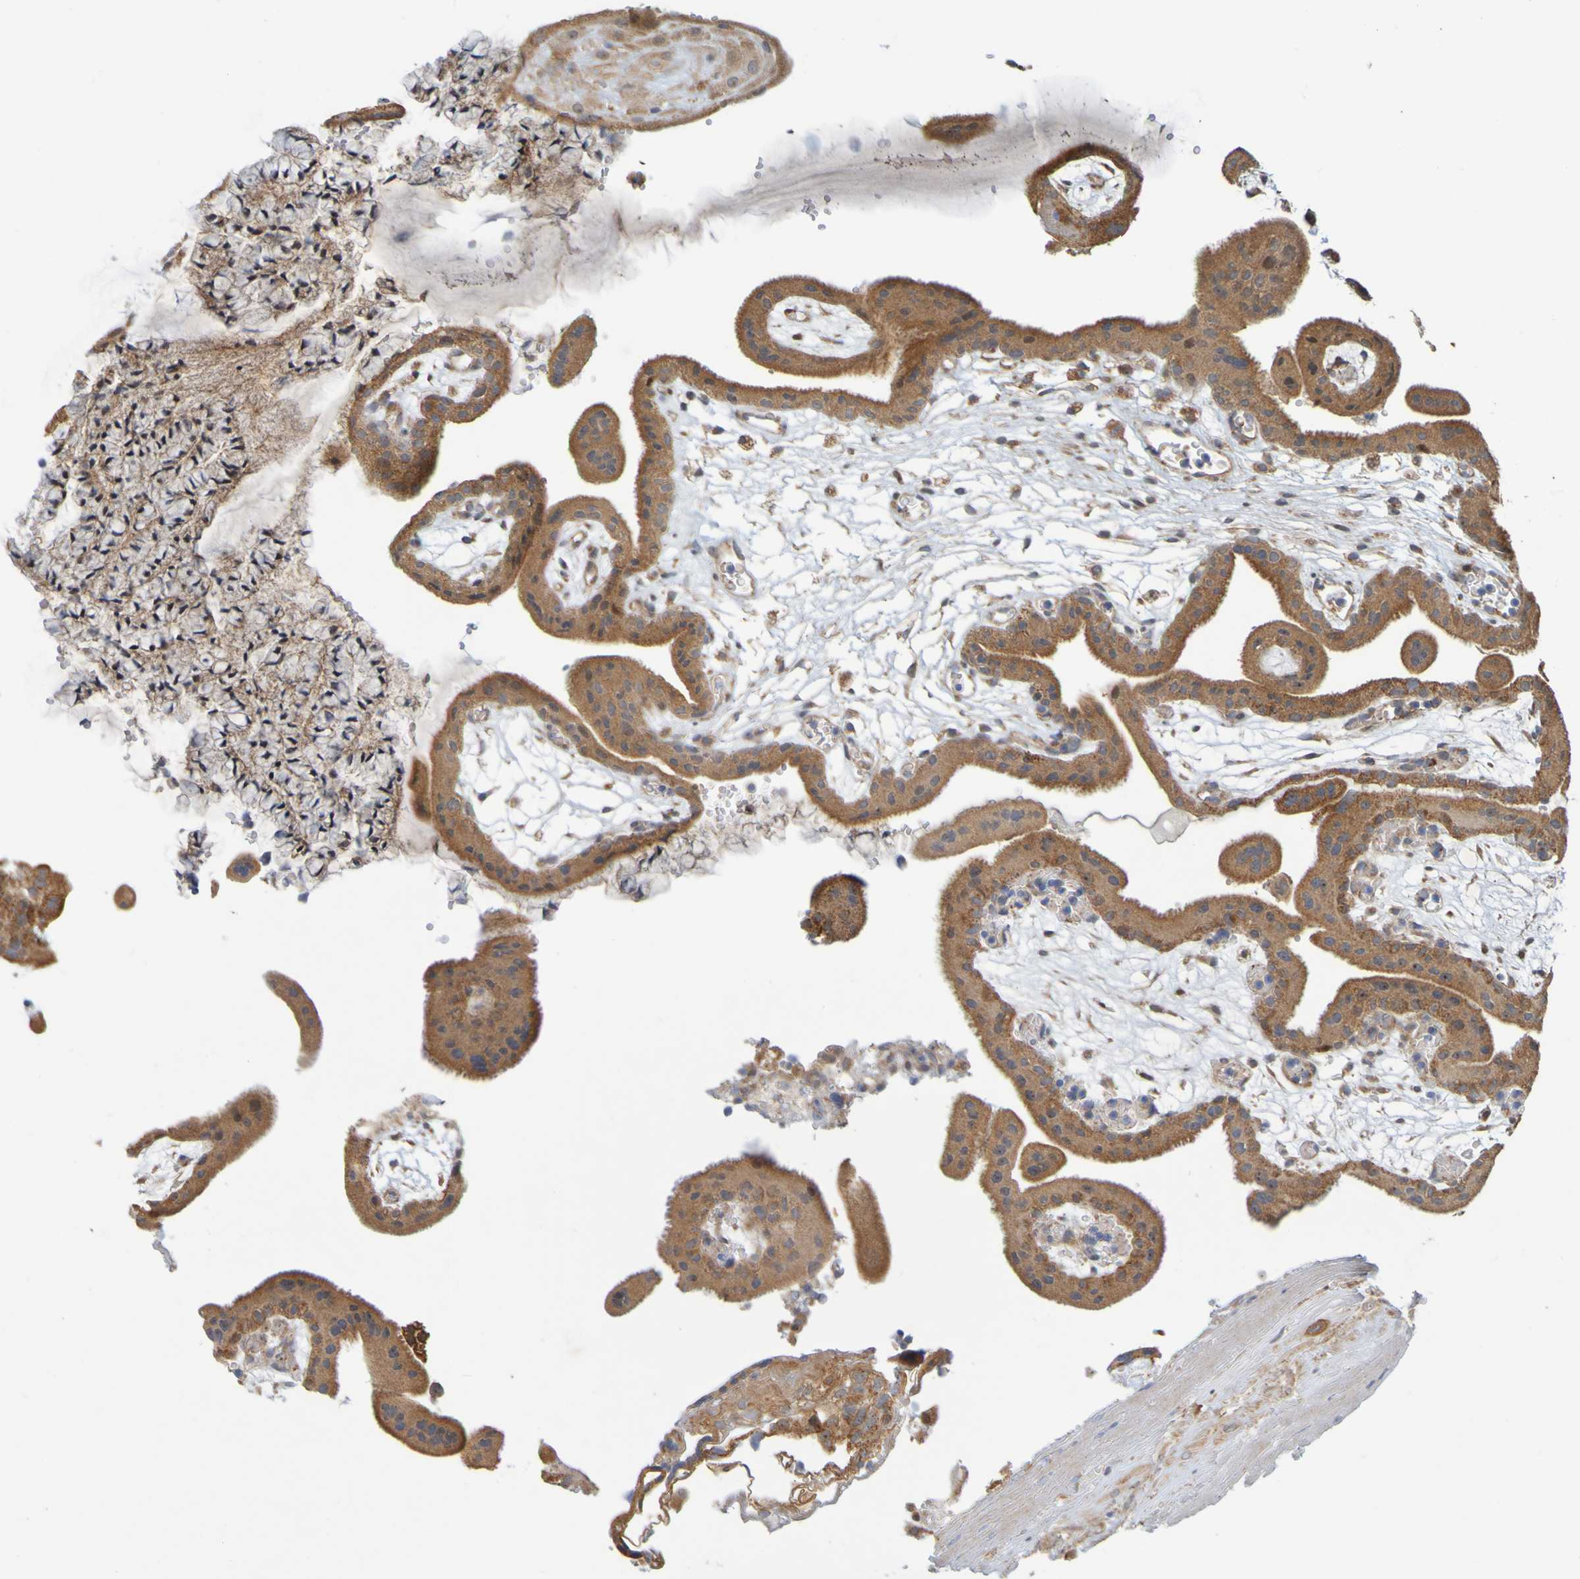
{"staining": {"intensity": "moderate", "quantity": ">75%", "location": "cytoplasmic/membranous"}, "tissue": "placenta", "cell_type": "Decidual cells", "image_type": "normal", "snomed": [{"axis": "morphology", "description": "Normal tissue, NOS"}, {"axis": "topography", "description": "Placenta"}], "caption": "A medium amount of moderate cytoplasmic/membranous staining is present in about >75% of decidual cells in benign placenta. (brown staining indicates protein expression, while blue staining denotes nuclei).", "gene": "TMBIM1", "patient": {"sex": "female", "age": 18}}